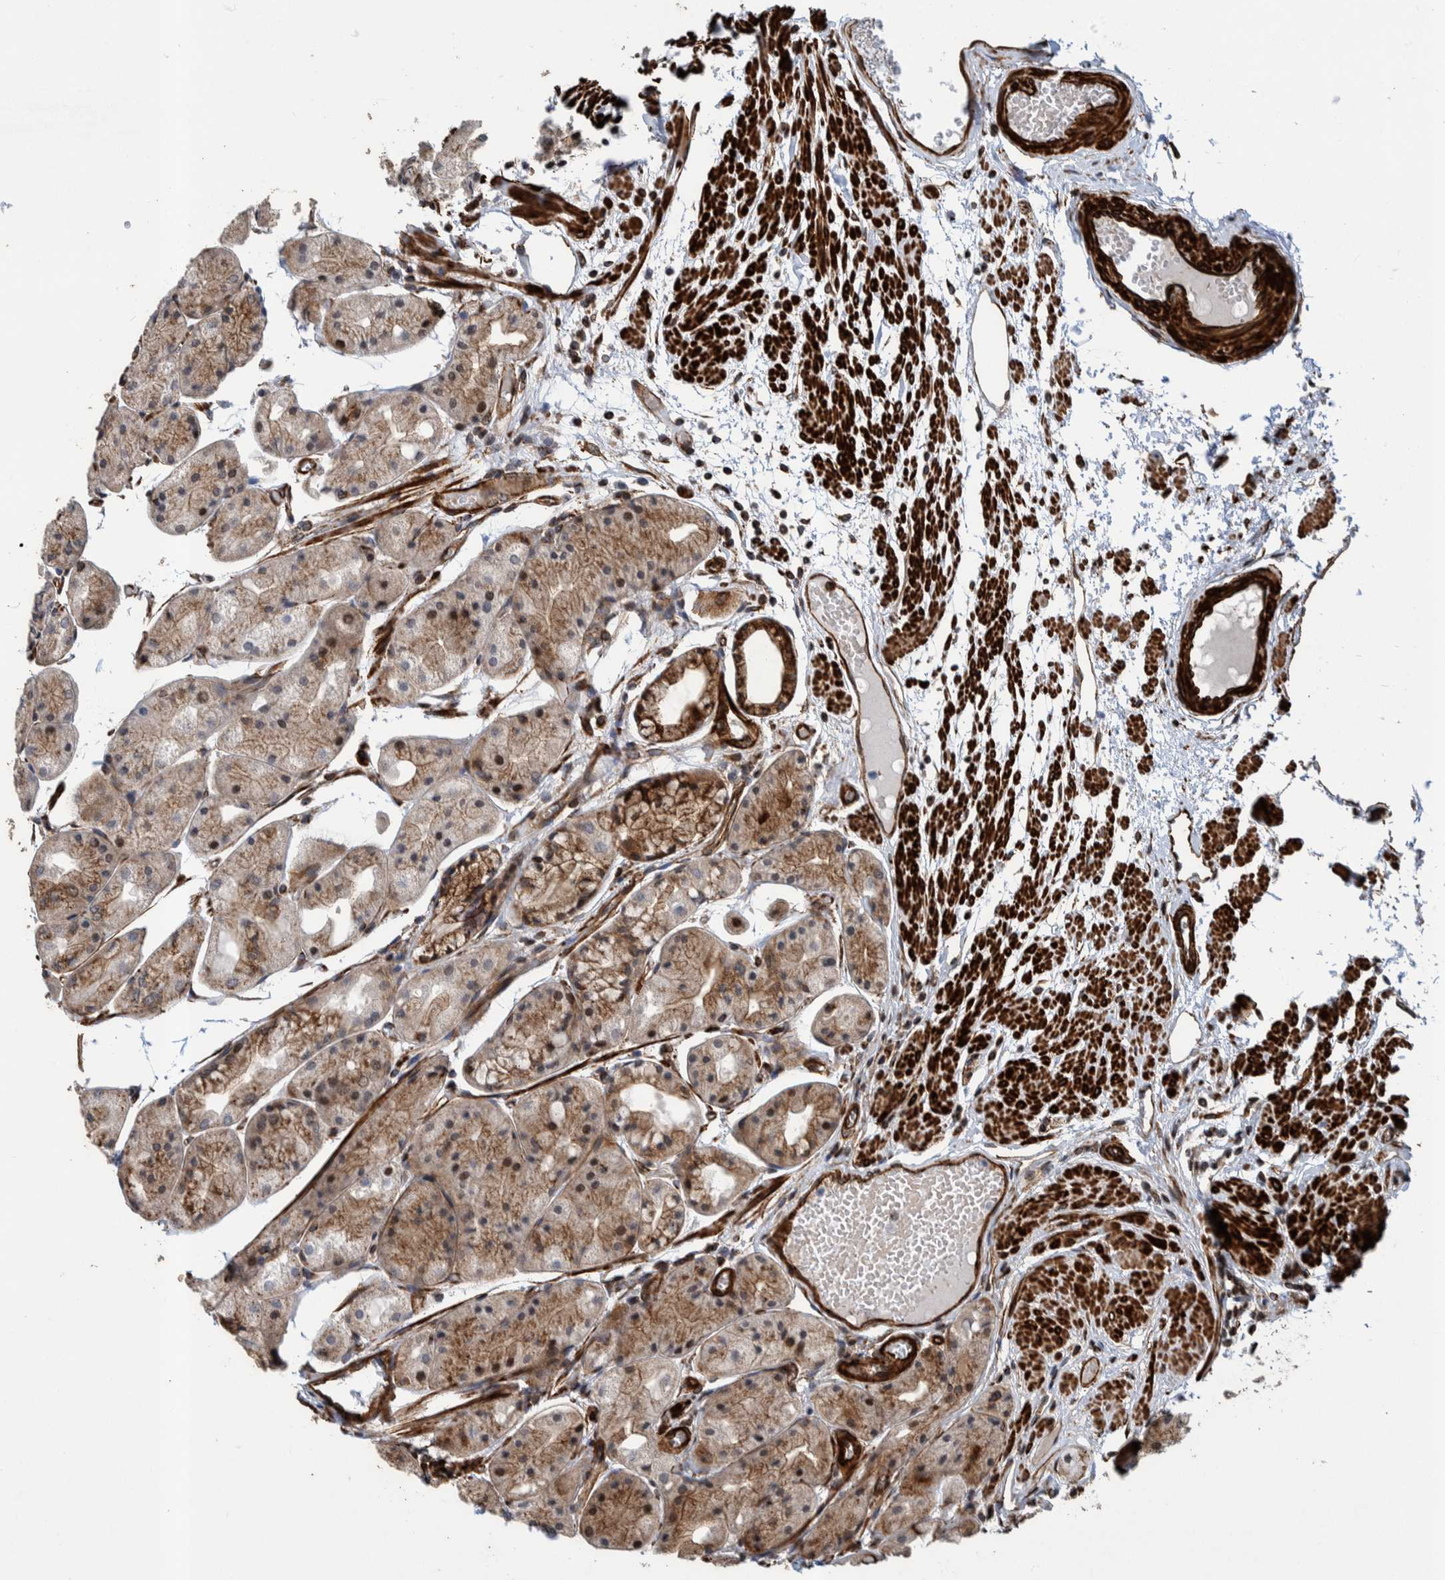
{"staining": {"intensity": "moderate", "quantity": "25%-75%", "location": "cytoplasmic/membranous,nuclear"}, "tissue": "stomach", "cell_type": "Glandular cells", "image_type": "normal", "snomed": [{"axis": "morphology", "description": "Normal tissue, NOS"}, {"axis": "topography", "description": "Stomach, upper"}], "caption": "Approximately 25%-75% of glandular cells in benign stomach demonstrate moderate cytoplasmic/membranous,nuclear protein staining as visualized by brown immunohistochemical staining.", "gene": "CCDC57", "patient": {"sex": "male", "age": 72}}